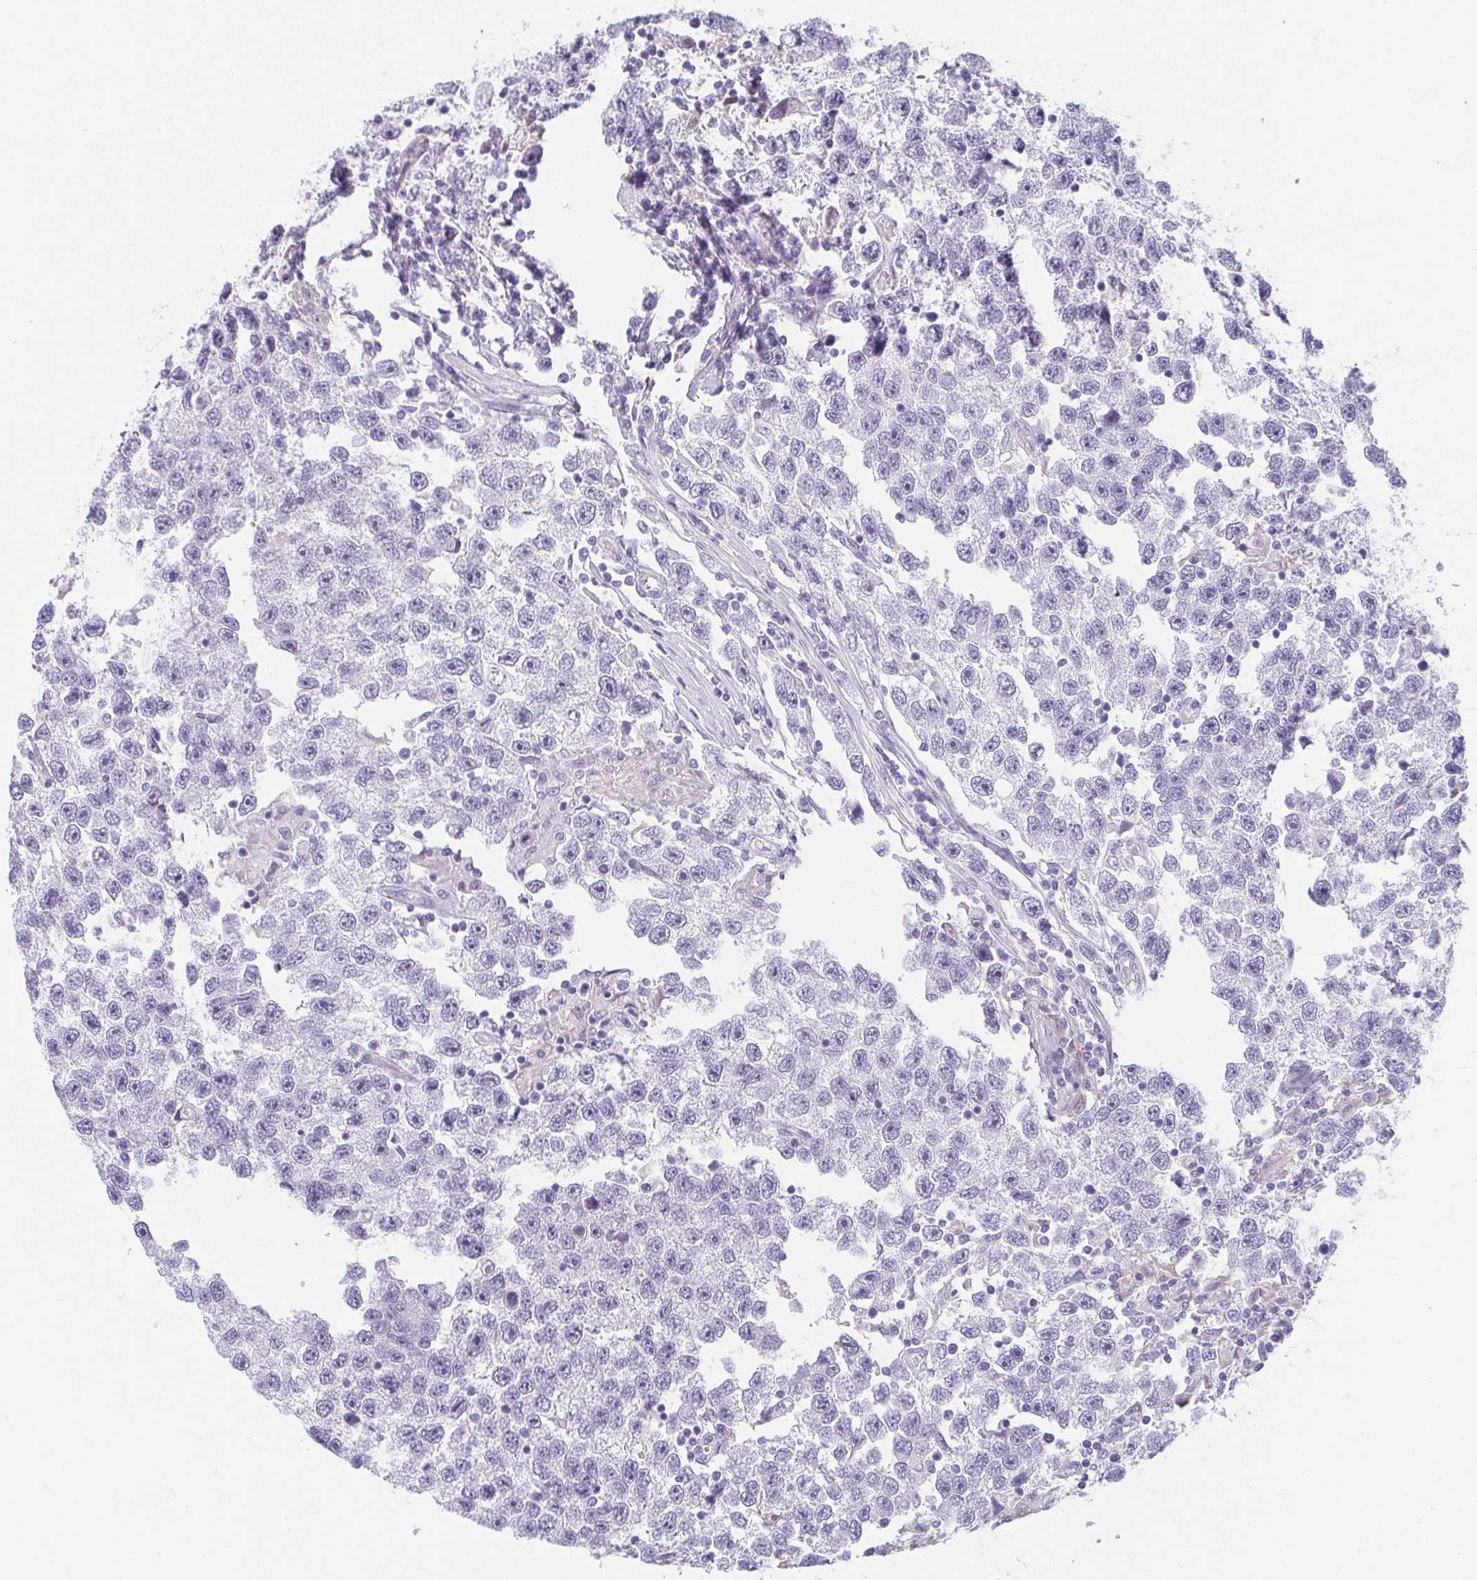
{"staining": {"intensity": "negative", "quantity": "none", "location": "none"}, "tissue": "testis cancer", "cell_type": "Tumor cells", "image_type": "cancer", "snomed": [{"axis": "morphology", "description": "Seminoma, NOS"}, {"axis": "topography", "description": "Testis"}], "caption": "Immunohistochemistry image of neoplastic tissue: human testis cancer stained with DAB (3,3'-diaminobenzidine) demonstrates no significant protein positivity in tumor cells. The staining was performed using DAB to visualize the protein expression in brown, while the nuclei were stained in blue with hematoxylin (Magnification: 20x).", "gene": "MOBP", "patient": {"sex": "male", "age": 26}}